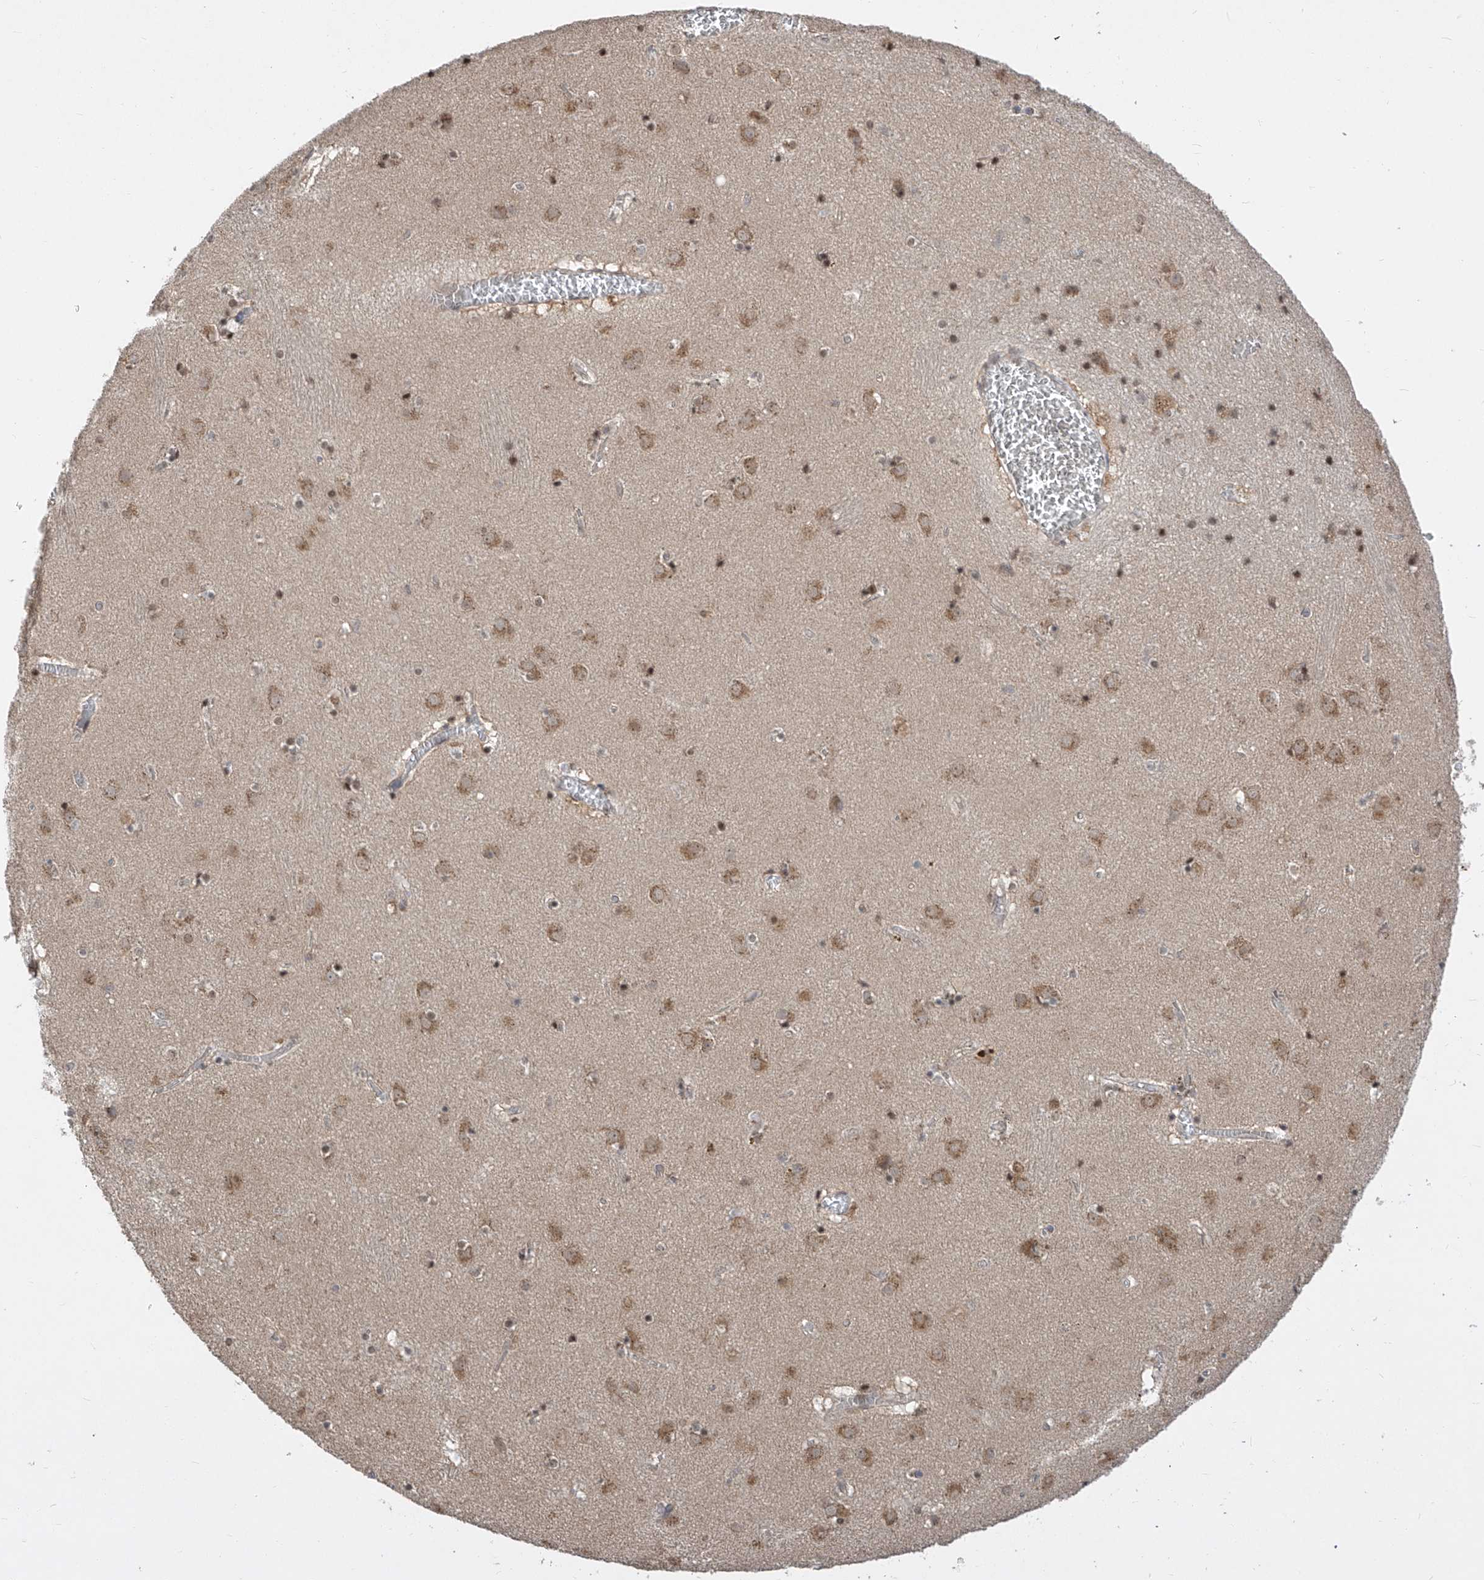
{"staining": {"intensity": "moderate", "quantity": "25%-75%", "location": "nuclear"}, "tissue": "caudate", "cell_type": "Glial cells", "image_type": "normal", "snomed": [{"axis": "morphology", "description": "Normal tissue, NOS"}, {"axis": "topography", "description": "Lateral ventricle wall"}], "caption": "Immunohistochemistry histopathology image of normal caudate: human caudate stained using immunohistochemistry exhibits medium levels of moderate protein expression localized specifically in the nuclear of glial cells, appearing as a nuclear brown color.", "gene": "CETN1", "patient": {"sex": "male", "age": 70}}